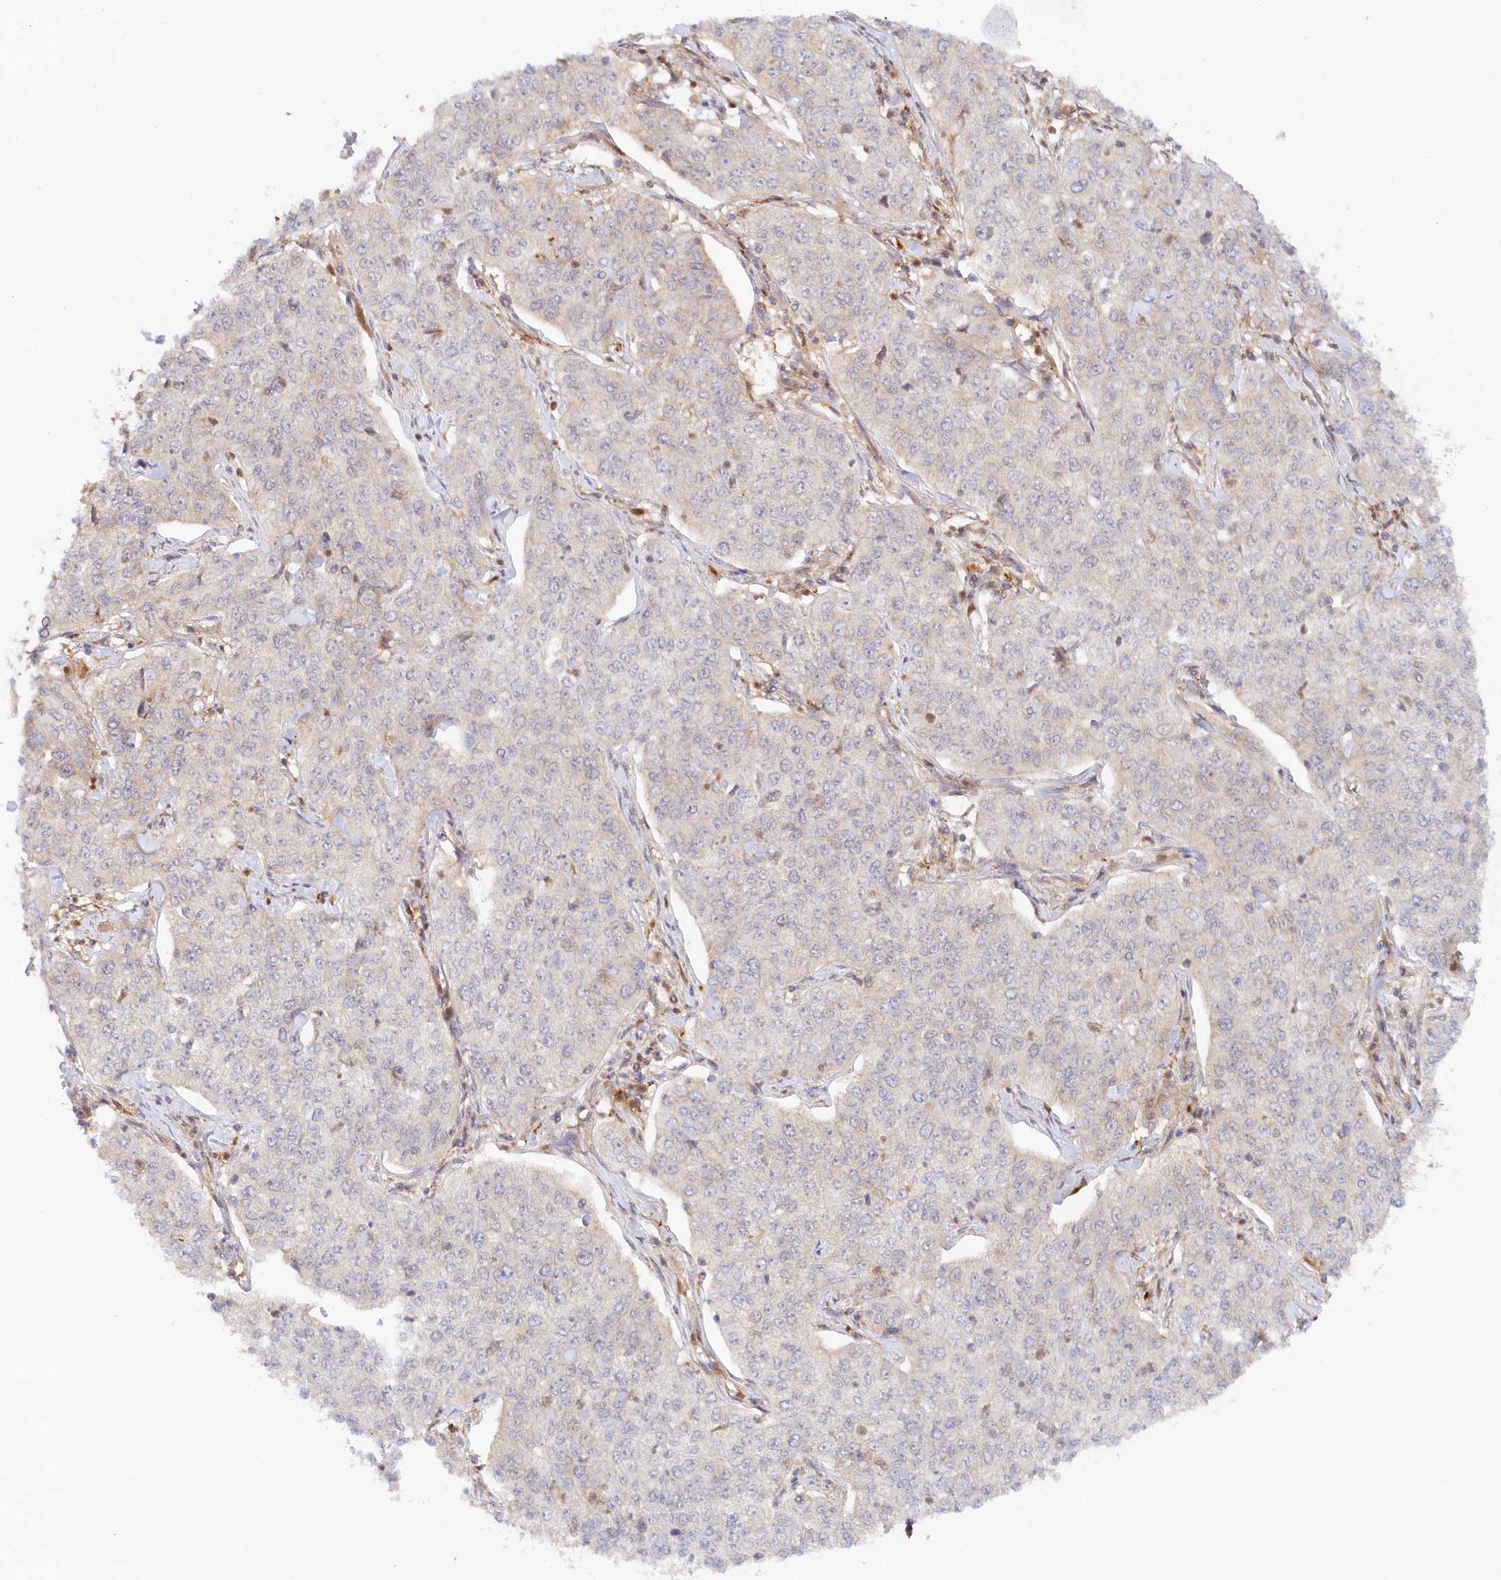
{"staining": {"intensity": "negative", "quantity": "none", "location": "none"}, "tissue": "cervical cancer", "cell_type": "Tumor cells", "image_type": "cancer", "snomed": [{"axis": "morphology", "description": "Squamous cell carcinoma, NOS"}, {"axis": "topography", "description": "Cervix"}], "caption": "Tumor cells are negative for protein expression in human cervical squamous cell carcinoma. (DAB IHC, high magnification).", "gene": "GBE1", "patient": {"sex": "female", "age": 35}}